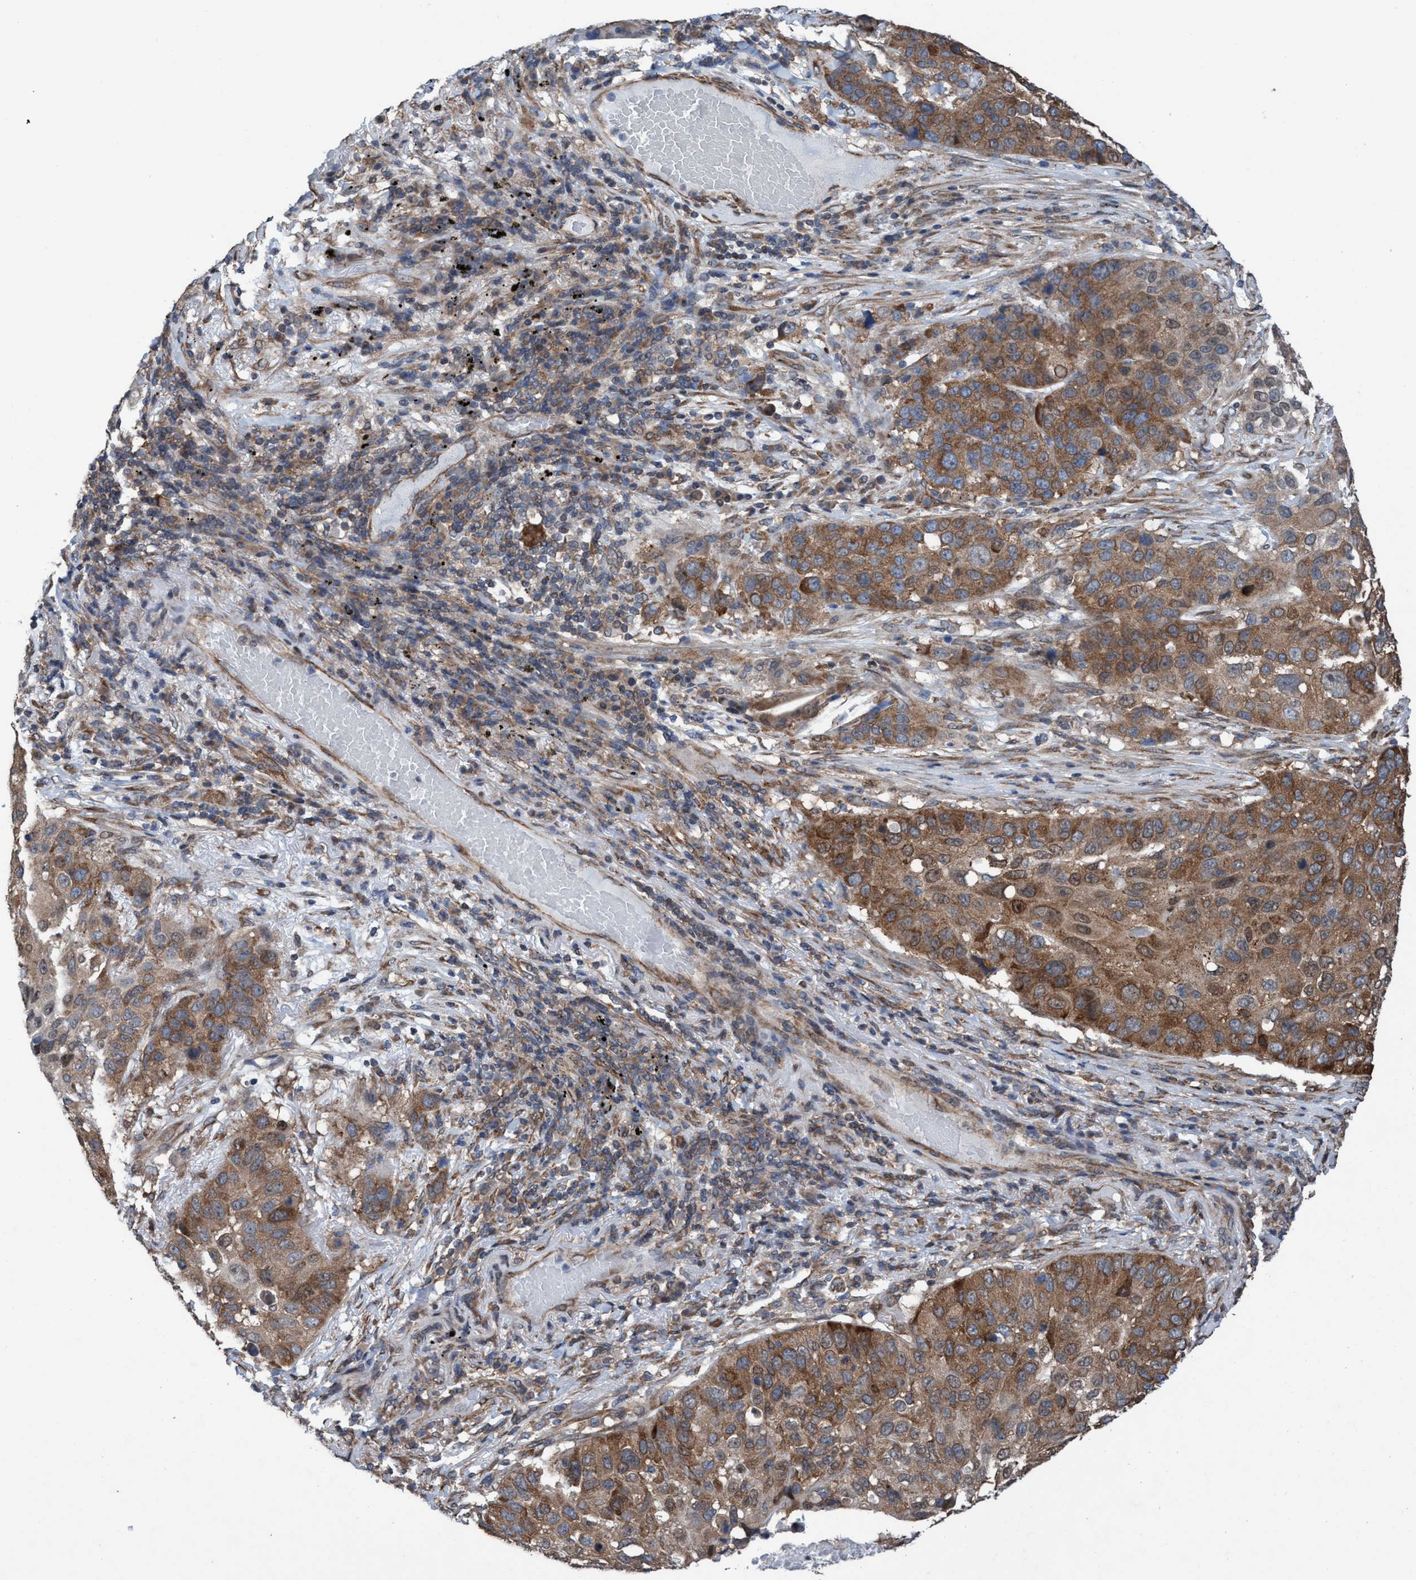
{"staining": {"intensity": "moderate", "quantity": ">75%", "location": "cytoplasmic/membranous"}, "tissue": "lung cancer", "cell_type": "Tumor cells", "image_type": "cancer", "snomed": [{"axis": "morphology", "description": "Squamous cell carcinoma, NOS"}, {"axis": "topography", "description": "Lung"}], "caption": "Lung squamous cell carcinoma stained with a protein marker displays moderate staining in tumor cells.", "gene": "METAP2", "patient": {"sex": "male", "age": 57}}